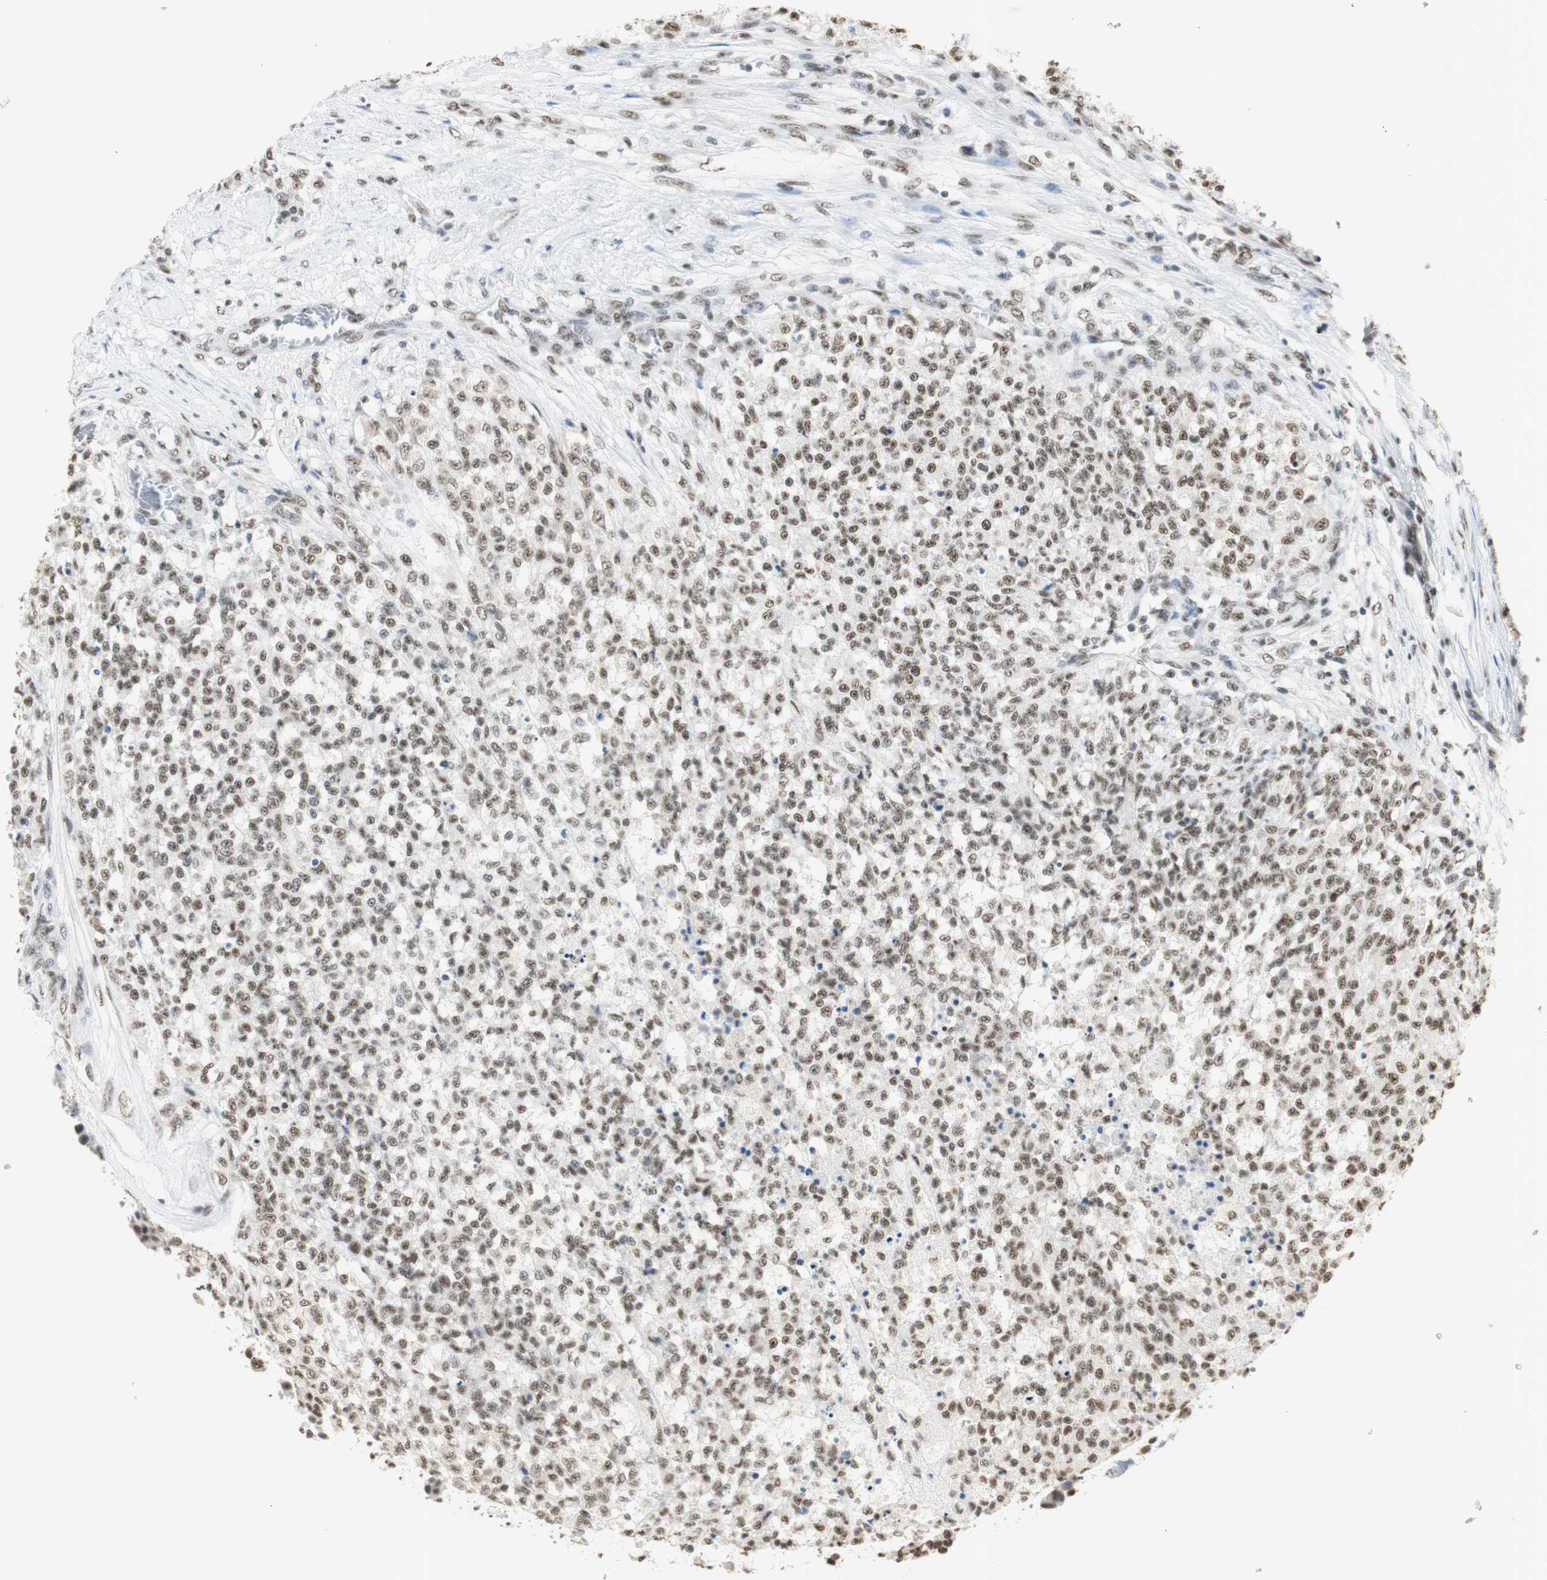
{"staining": {"intensity": "moderate", "quantity": ">75%", "location": "nuclear"}, "tissue": "testis cancer", "cell_type": "Tumor cells", "image_type": "cancer", "snomed": [{"axis": "morphology", "description": "Seminoma, NOS"}, {"axis": "topography", "description": "Testis"}], "caption": "Protein staining displays moderate nuclear staining in approximately >75% of tumor cells in testis cancer (seminoma).", "gene": "SNRPB", "patient": {"sex": "male", "age": 59}}